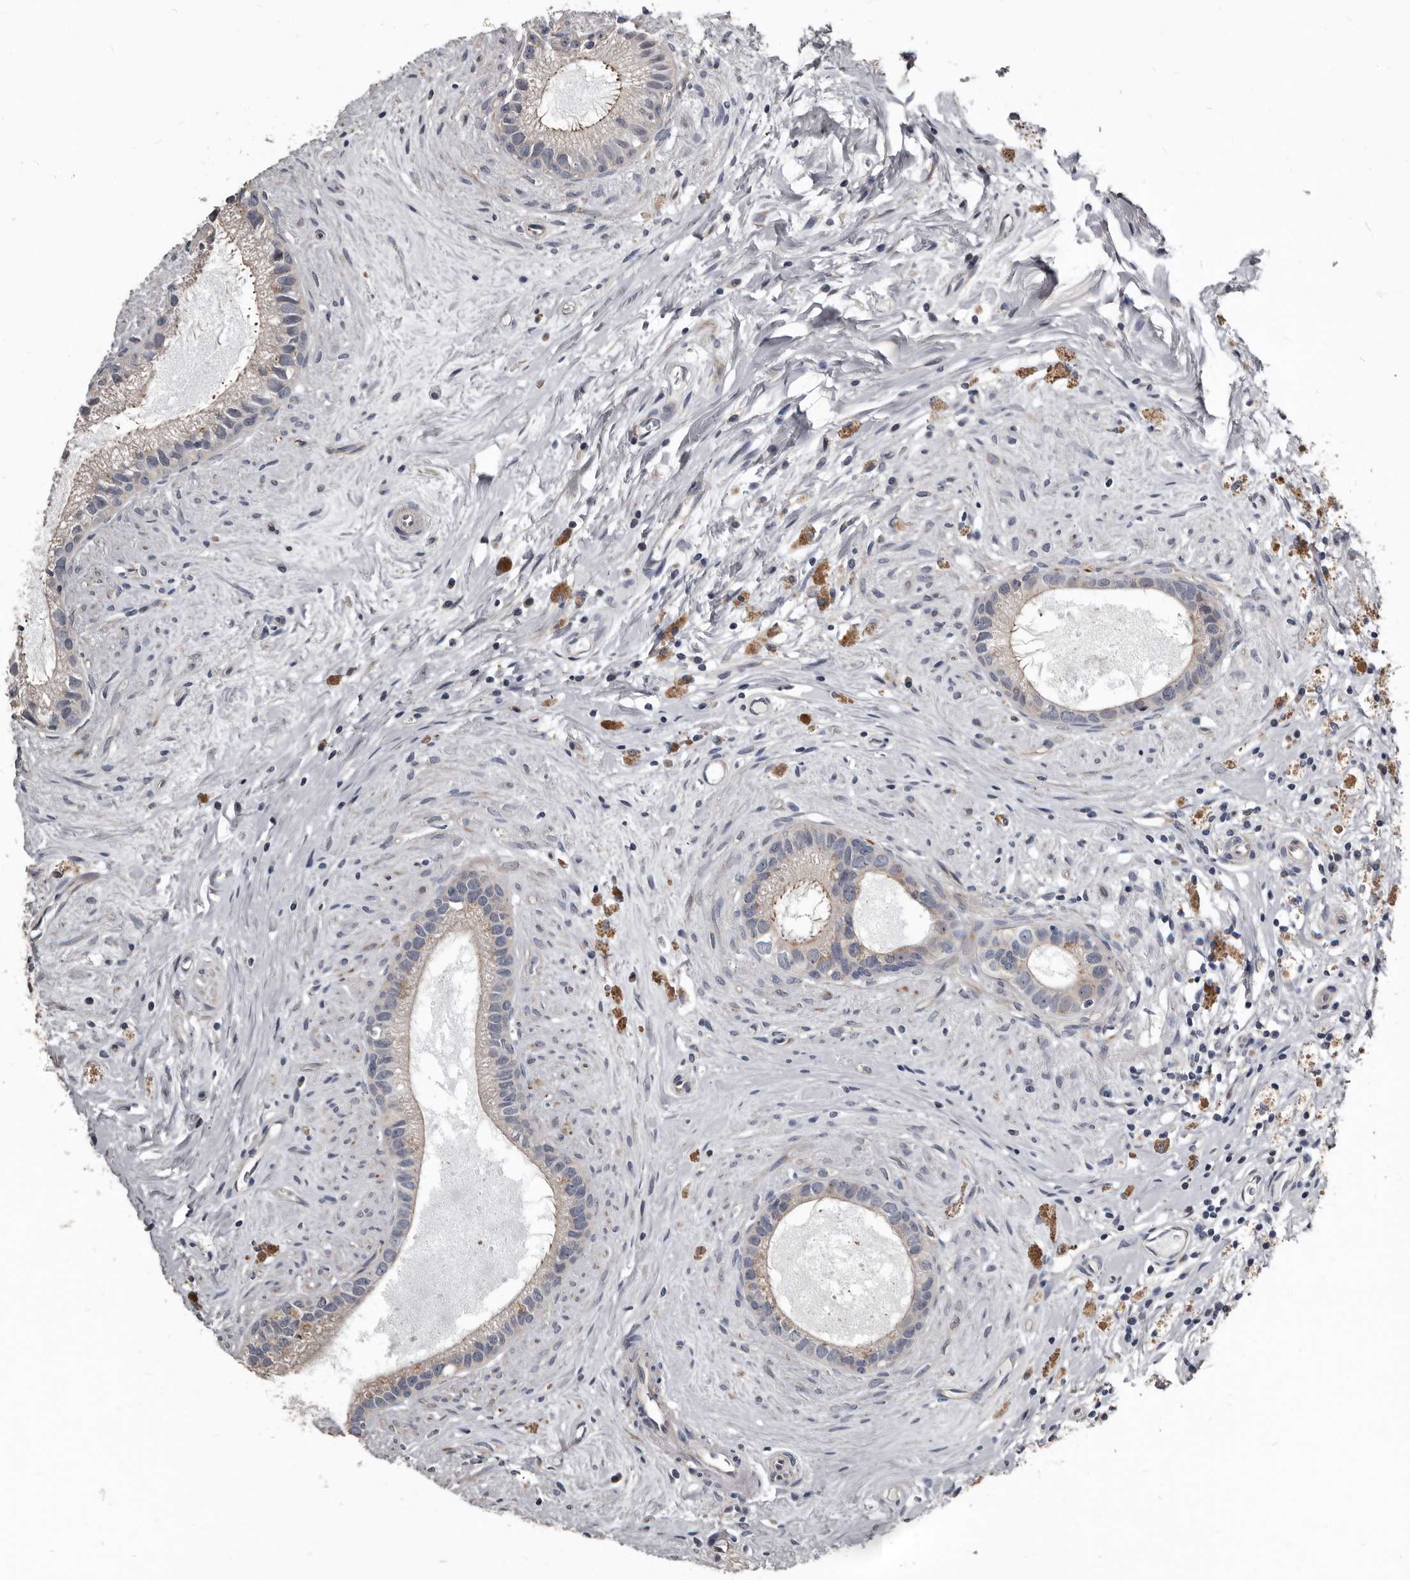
{"staining": {"intensity": "weak", "quantity": "25%-75%", "location": "cytoplasmic/membranous"}, "tissue": "epididymis", "cell_type": "Glandular cells", "image_type": "normal", "snomed": [{"axis": "morphology", "description": "Normal tissue, NOS"}, {"axis": "topography", "description": "Epididymis"}], "caption": "This image demonstrates immunohistochemistry staining of benign human epididymis, with low weak cytoplasmic/membranous staining in approximately 25%-75% of glandular cells.", "gene": "DHPS", "patient": {"sex": "male", "age": 80}}